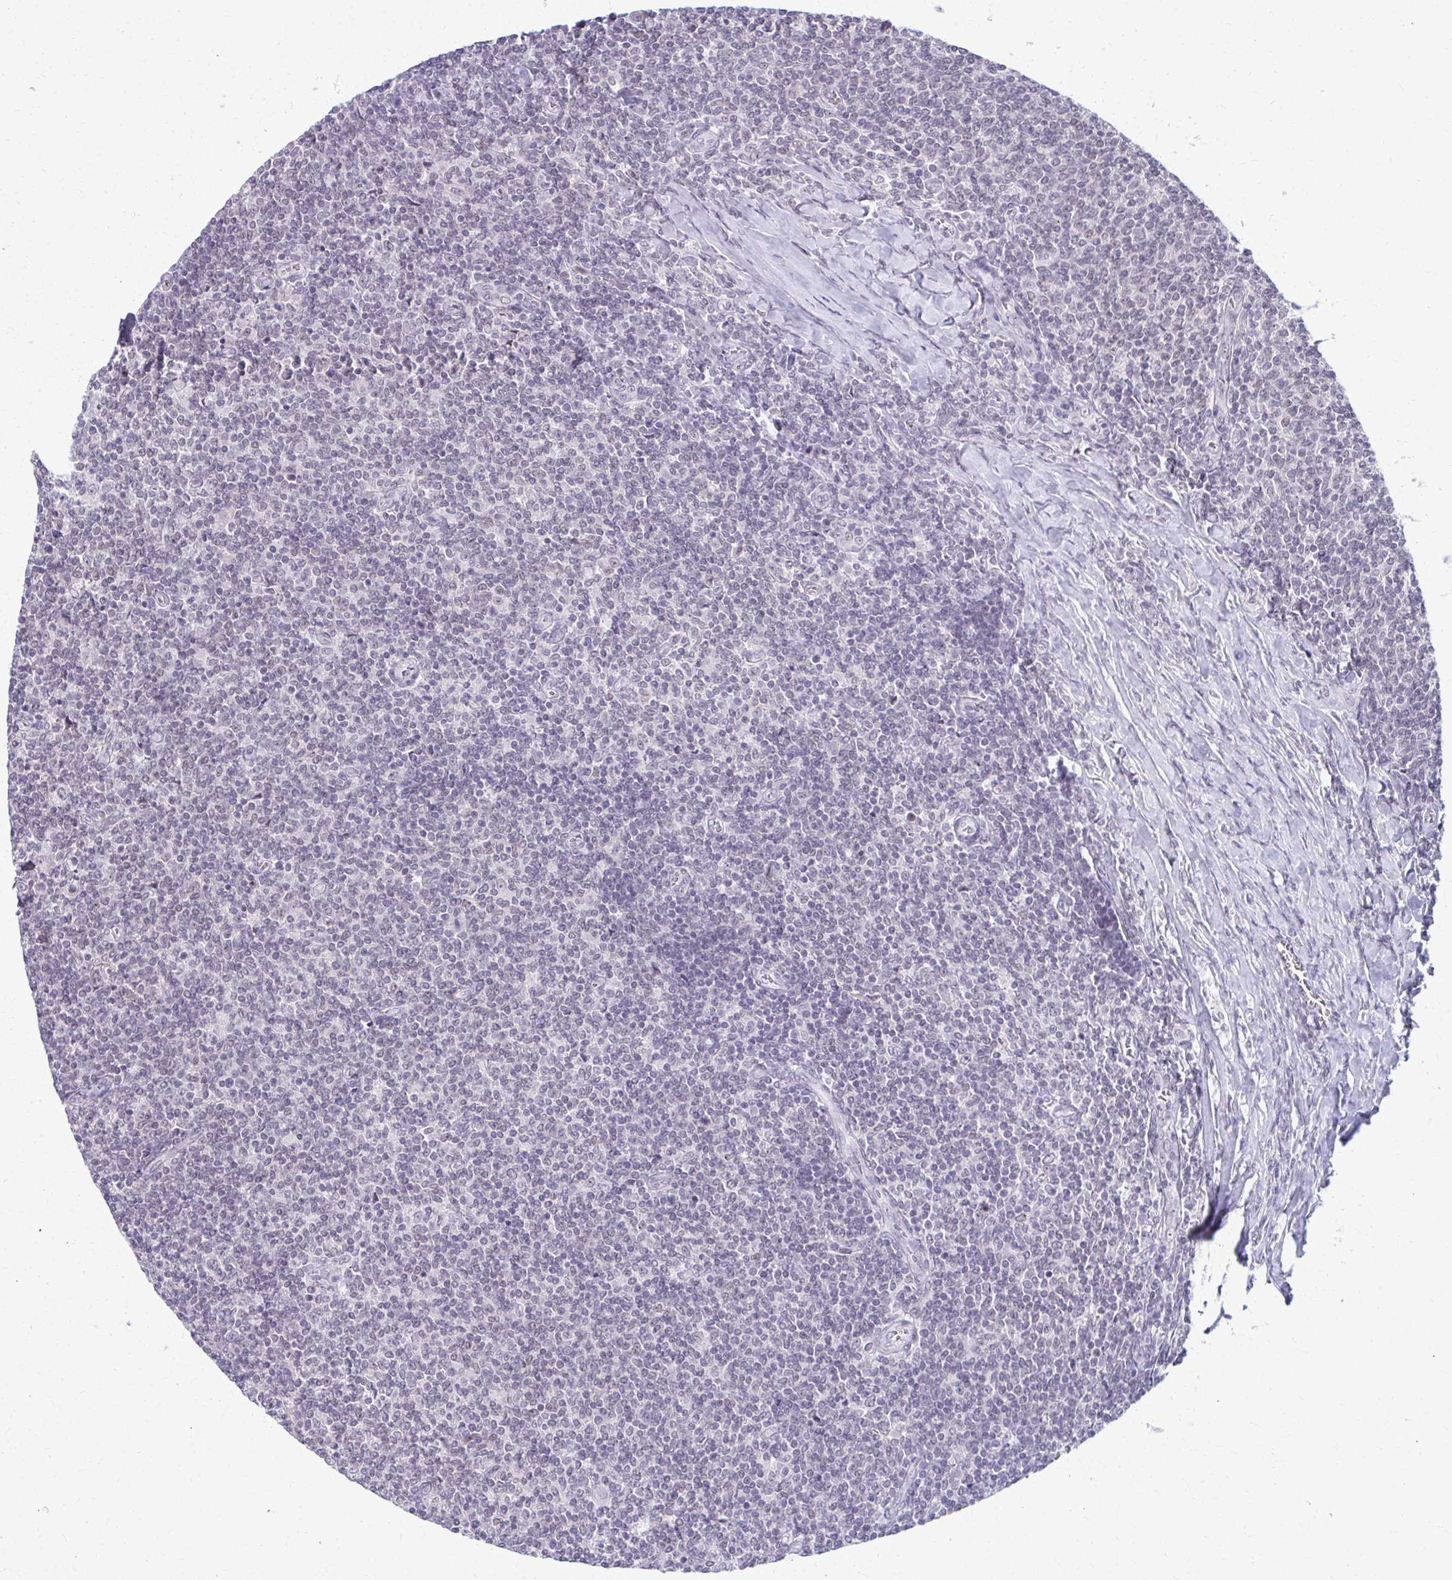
{"staining": {"intensity": "negative", "quantity": "none", "location": "none"}, "tissue": "lymphoma", "cell_type": "Tumor cells", "image_type": "cancer", "snomed": [{"axis": "morphology", "description": "Malignant lymphoma, non-Hodgkin's type, Low grade"}, {"axis": "topography", "description": "Lymph node"}], "caption": "This is an IHC photomicrograph of lymphoma. There is no expression in tumor cells.", "gene": "MAF1", "patient": {"sex": "male", "age": 52}}